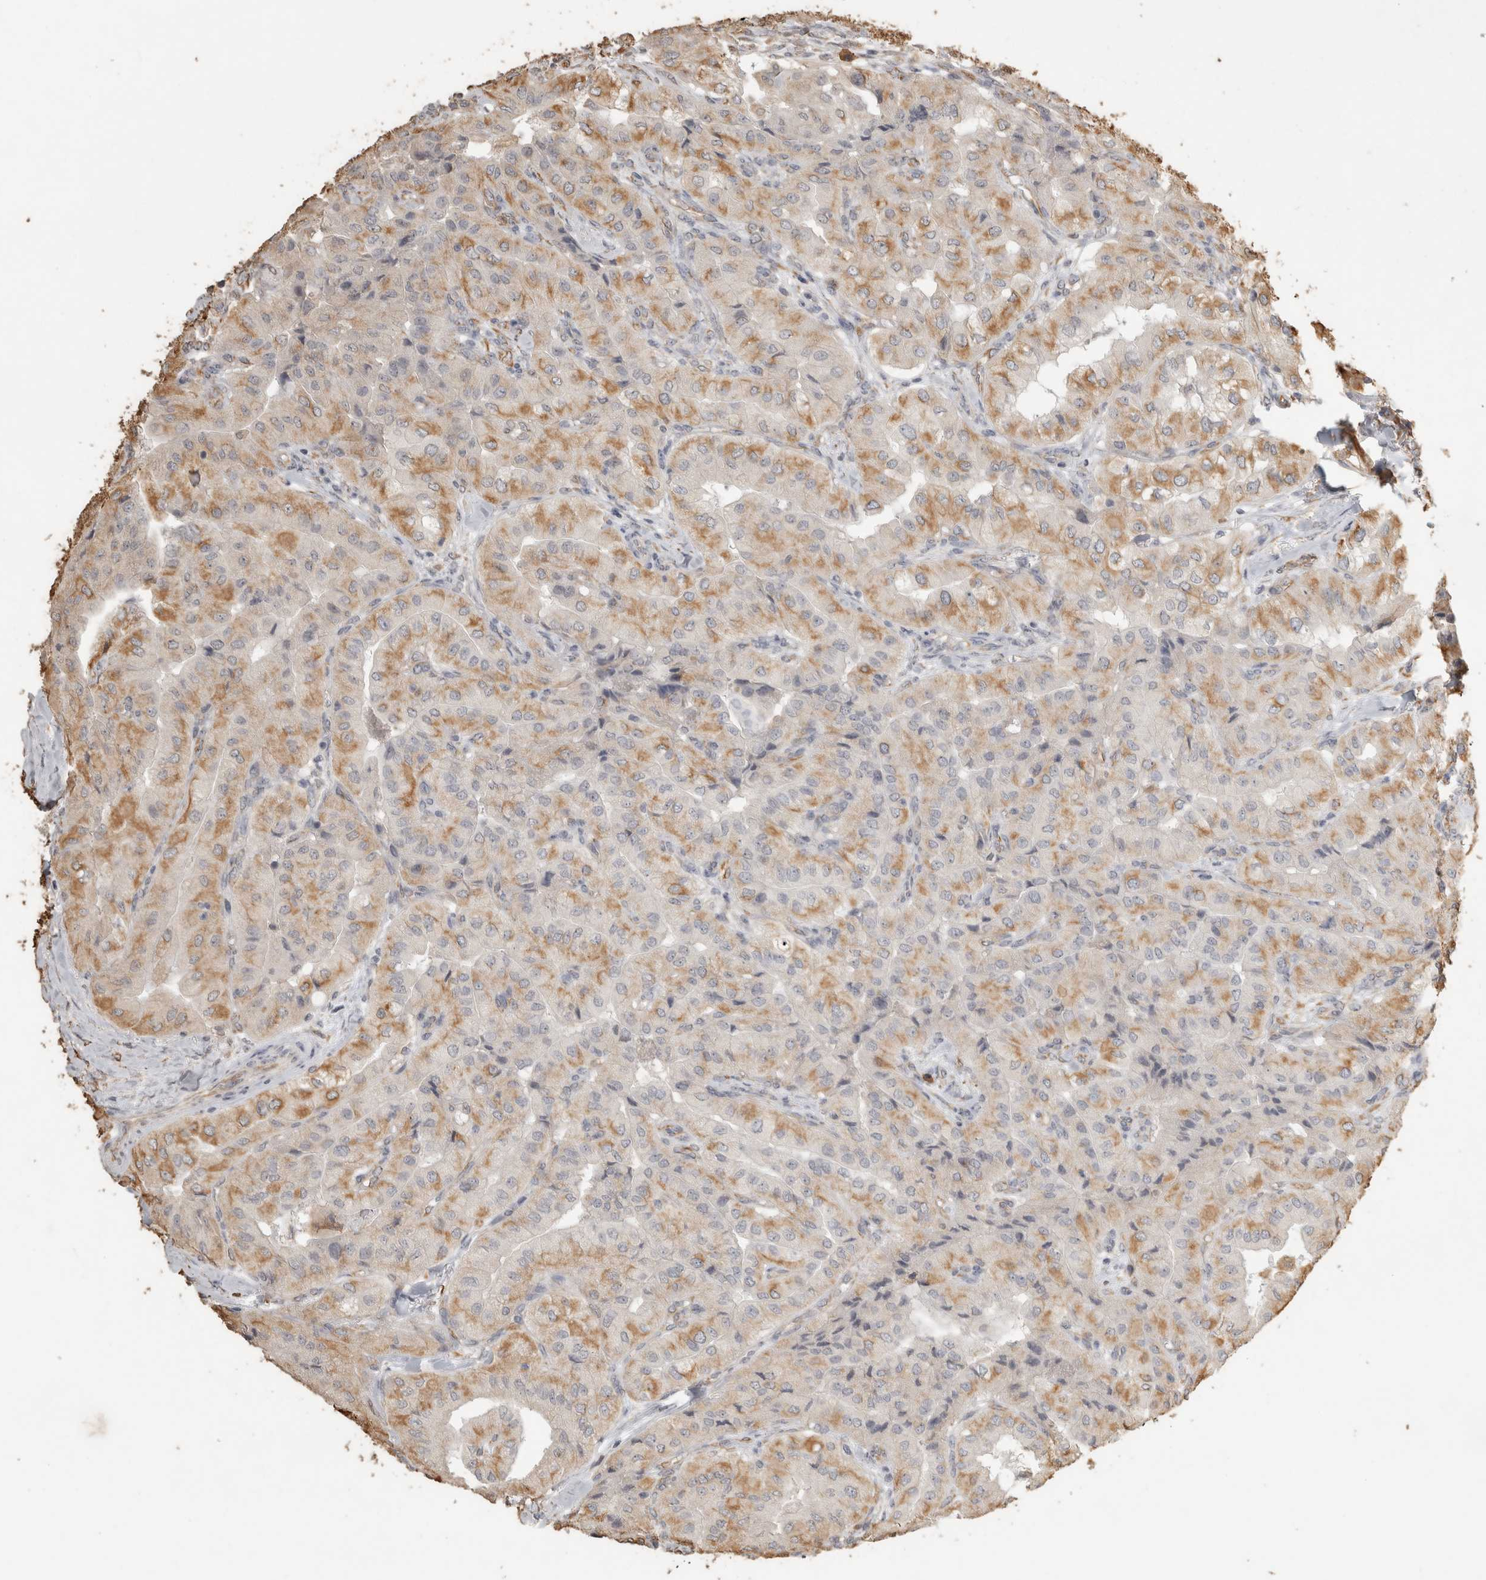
{"staining": {"intensity": "moderate", "quantity": "25%-75%", "location": "cytoplasmic/membranous"}, "tissue": "thyroid cancer", "cell_type": "Tumor cells", "image_type": "cancer", "snomed": [{"axis": "morphology", "description": "Papillary adenocarcinoma, NOS"}, {"axis": "topography", "description": "Thyroid gland"}], "caption": "This is a micrograph of IHC staining of thyroid papillary adenocarcinoma, which shows moderate expression in the cytoplasmic/membranous of tumor cells.", "gene": "REPS2", "patient": {"sex": "female", "age": 59}}